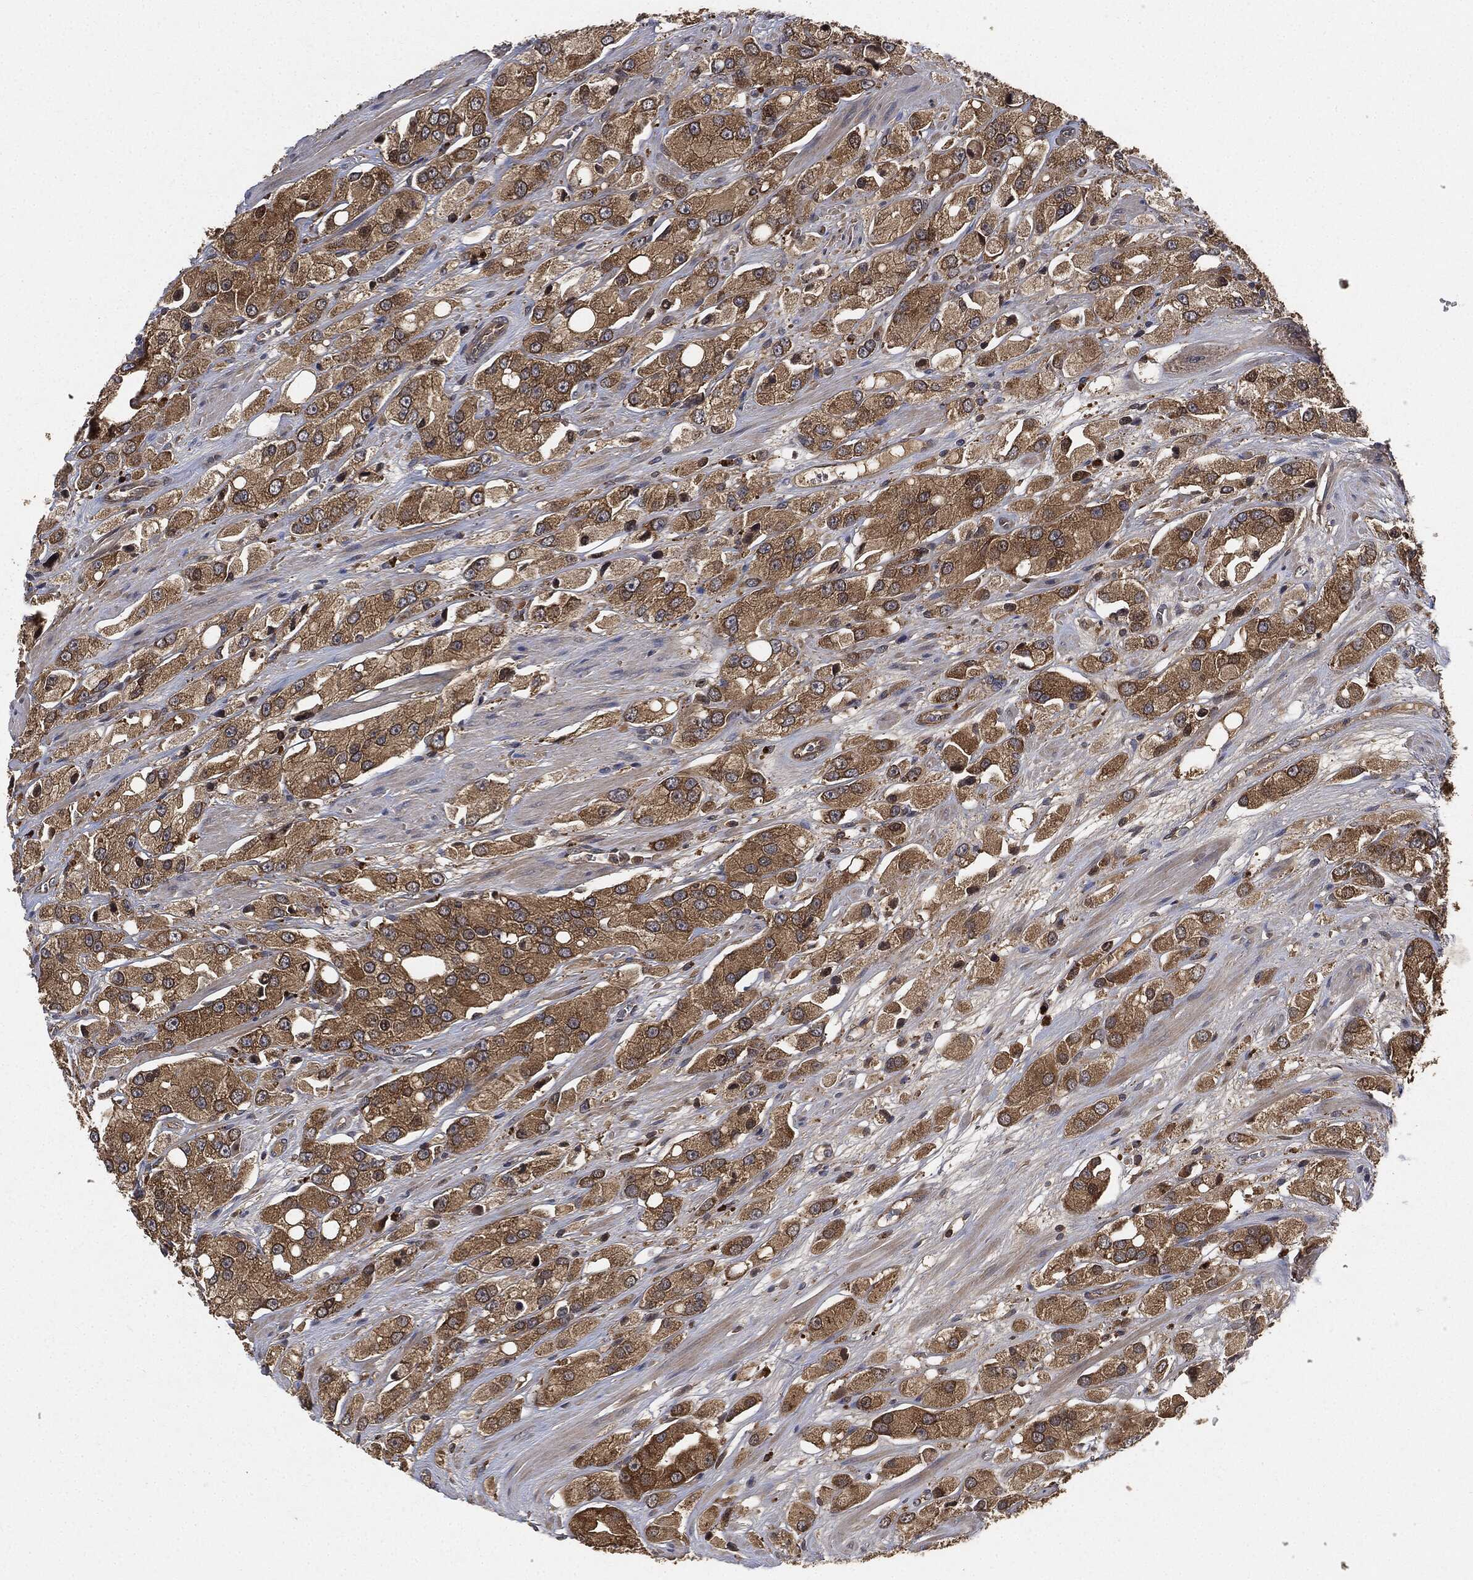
{"staining": {"intensity": "moderate", "quantity": ">75%", "location": "cytoplasmic/membranous"}, "tissue": "prostate cancer", "cell_type": "Tumor cells", "image_type": "cancer", "snomed": [{"axis": "morphology", "description": "Adenocarcinoma, NOS"}, {"axis": "topography", "description": "Prostate and seminal vesicle, NOS"}, {"axis": "topography", "description": "Prostate"}], "caption": "Immunohistochemistry (DAB (3,3'-diaminobenzidine)) staining of prostate cancer (adenocarcinoma) demonstrates moderate cytoplasmic/membranous protein positivity in about >75% of tumor cells.", "gene": "BRAF", "patient": {"sex": "male", "age": 64}}